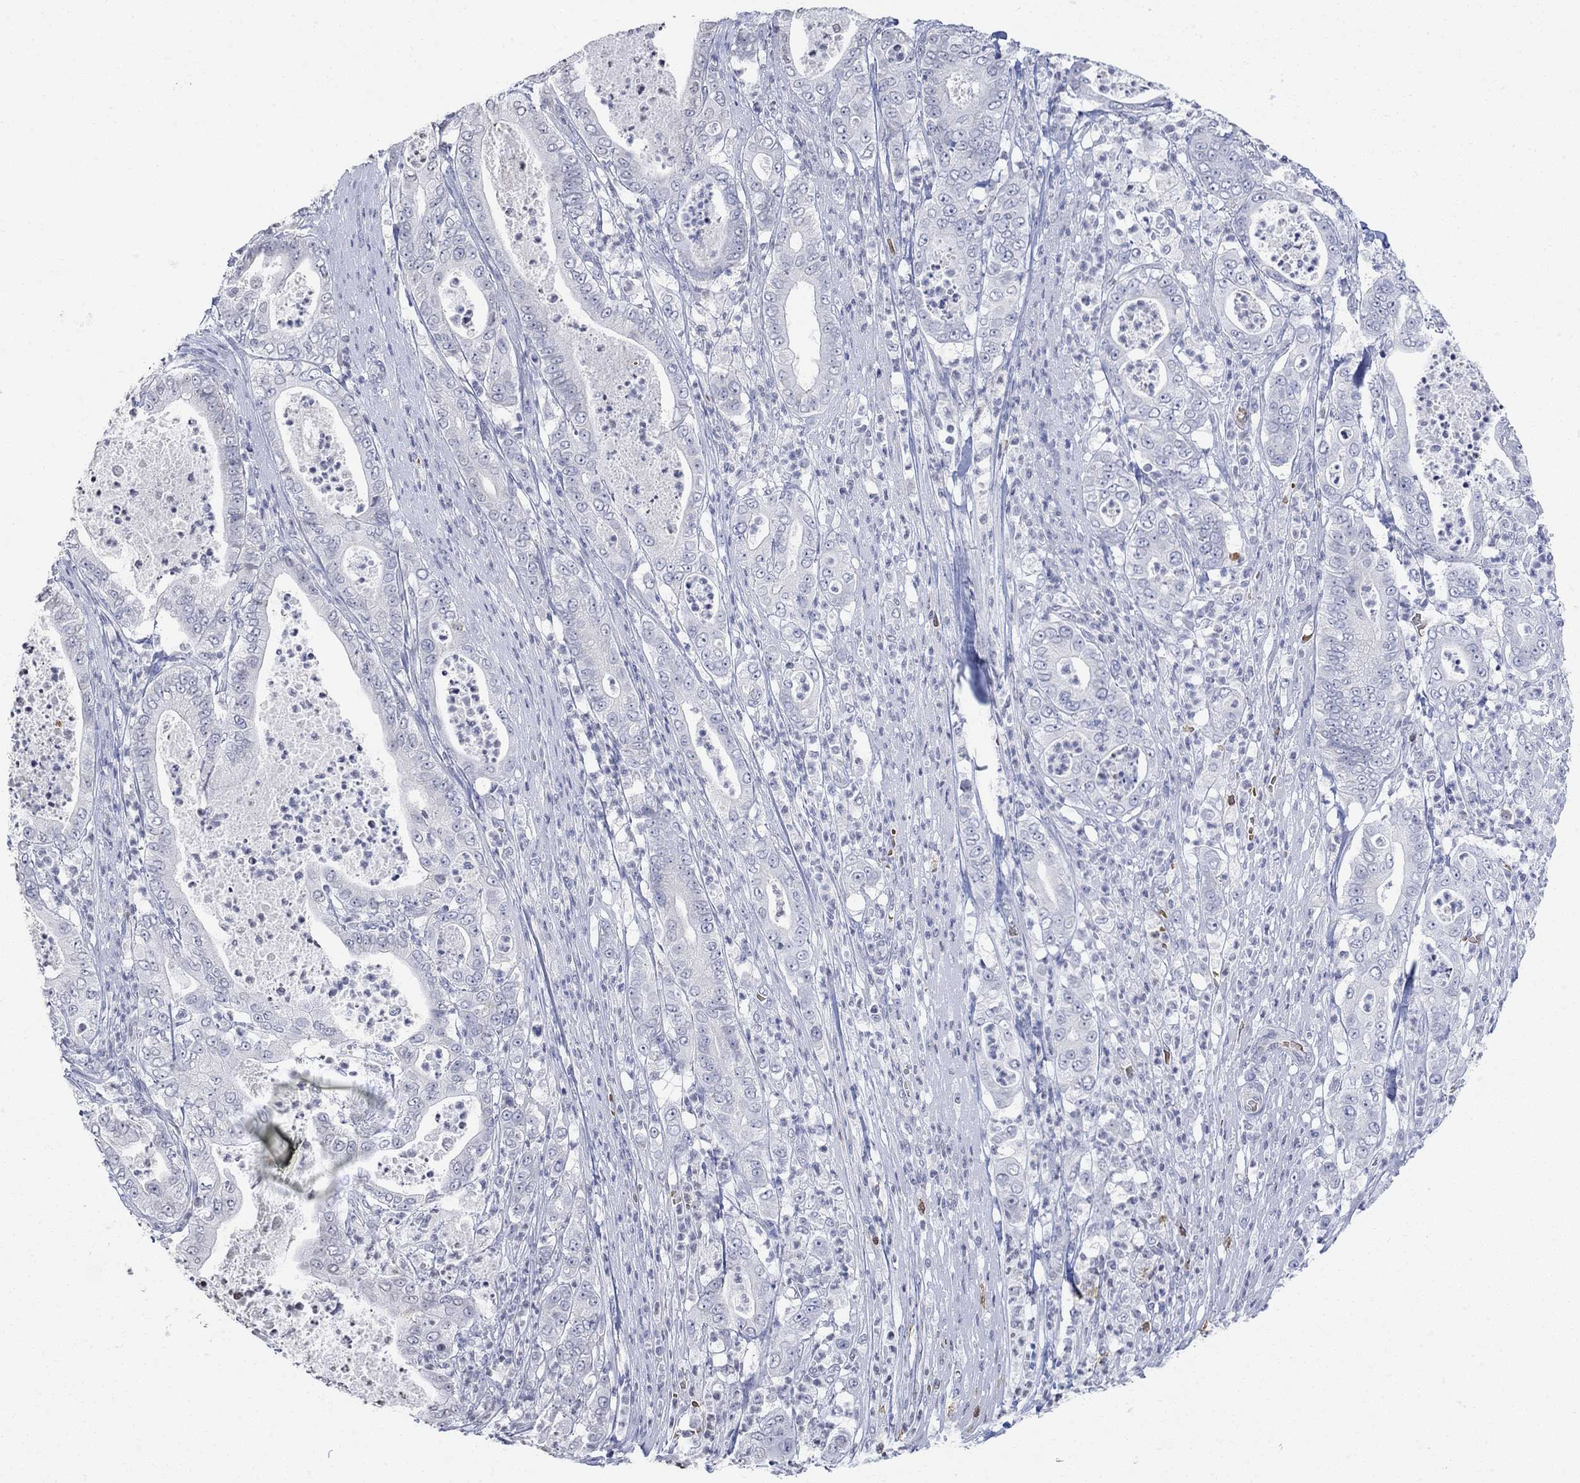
{"staining": {"intensity": "negative", "quantity": "none", "location": "none"}, "tissue": "pancreatic cancer", "cell_type": "Tumor cells", "image_type": "cancer", "snomed": [{"axis": "morphology", "description": "Adenocarcinoma, NOS"}, {"axis": "topography", "description": "Pancreas"}], "caption": "DAB (3,3'-diaminobenzidine) immunohistochemical staining of human pancreatic cancer (adenocarcinoma) exhibits no significant positivity in tumor cells.", "gene": "TMEM255A", "patient": {"sex": "male", "age": 71}}